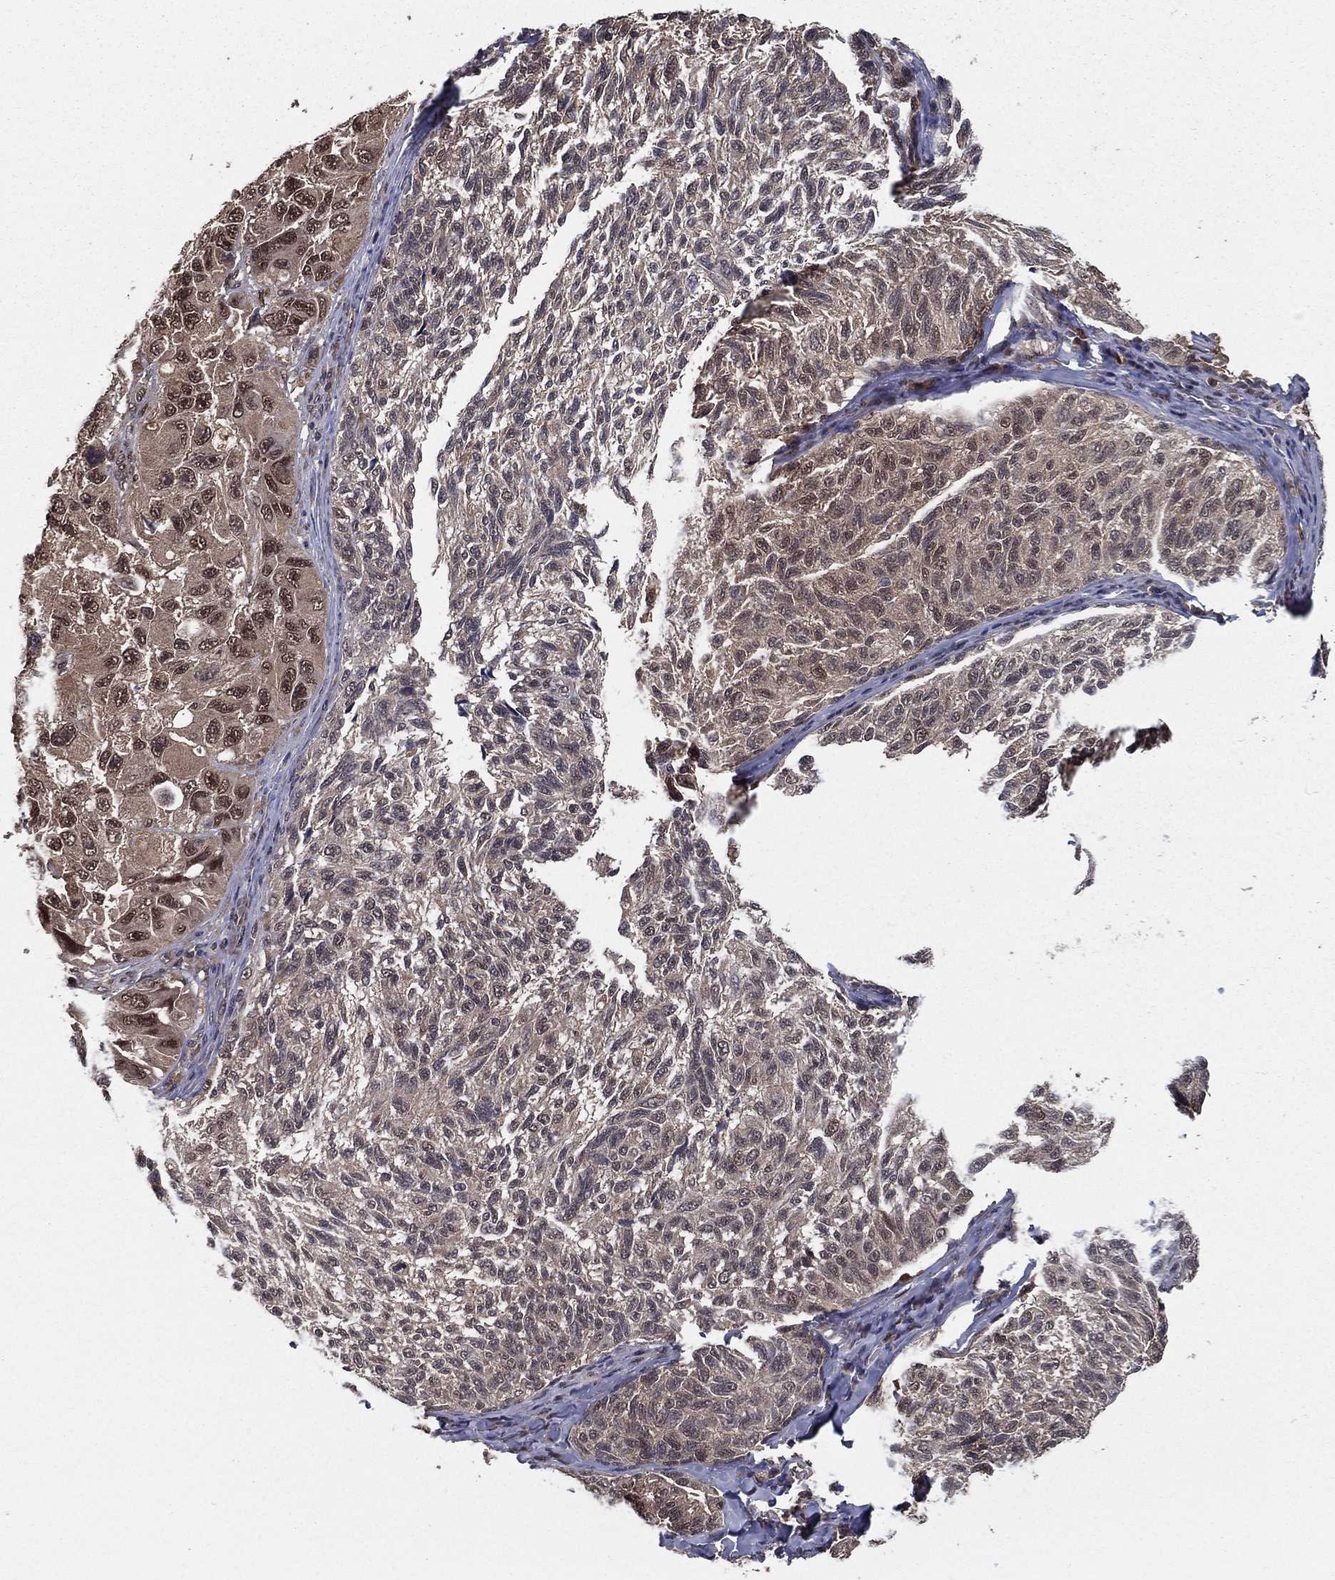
{"staining": {"intensity": "strong", "quantity": "<25%", "location": "nuclear"}, "tissue": "melanoma", "cell_type": "Tumor cells", "image_type": "cancer", "snomed": [{"axis": "morphology", "description": "Malignant melanoma, NOS"}, {"axis": "topography", "description": "Skin"}], "caption": "Immunohistochemical staining of human melanoma reveals medium levels of strong nuclear protein staining in about <25% of tumor cells.", "gene": "CARM1", "patient": {"sex": "female", "age": 73}}